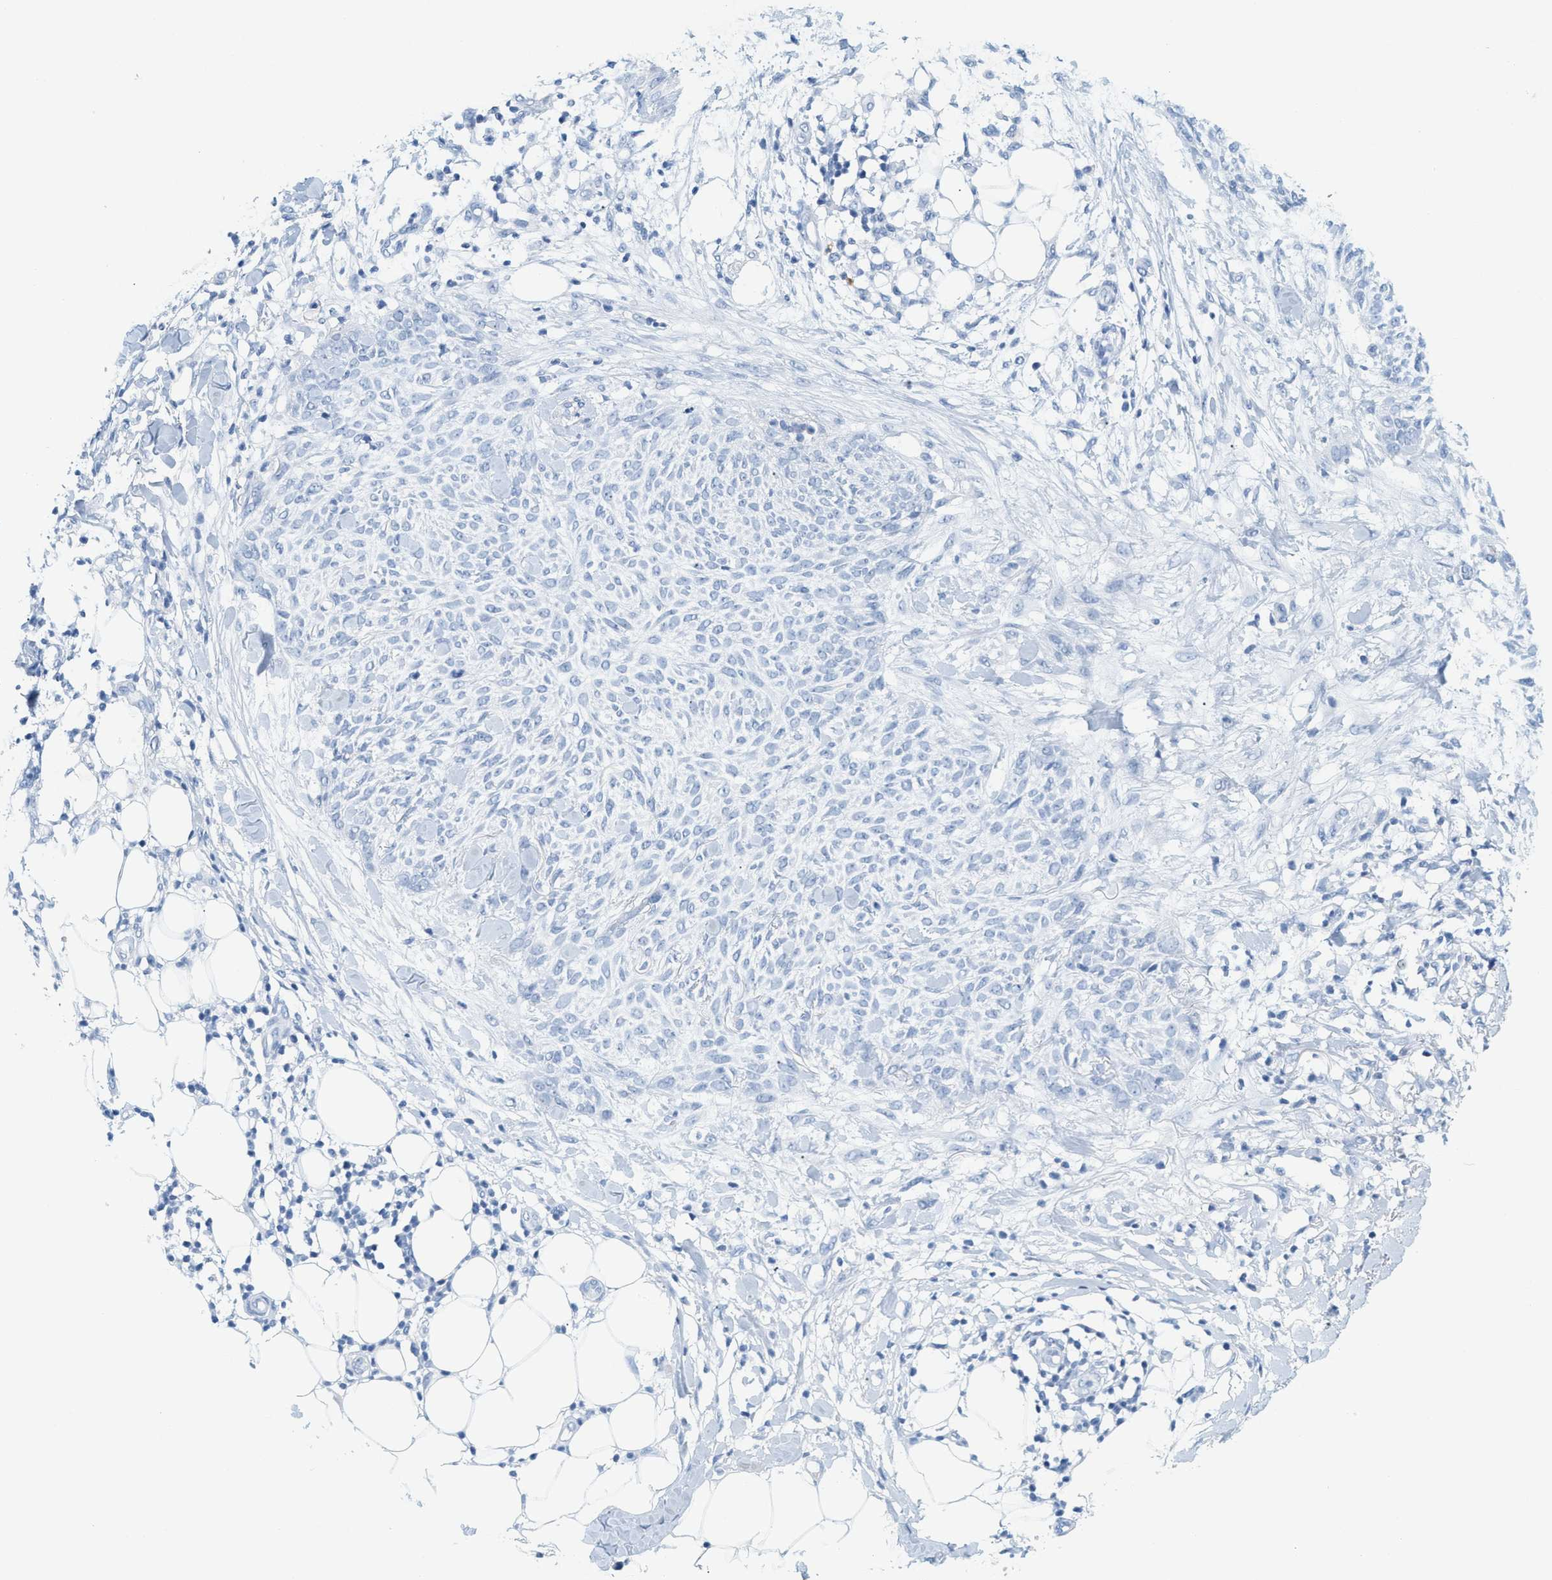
{"staining": {"intensity": "negative", "quantity": "none", "location": "none"}, "tissue": "skin cancer", "cell_type": "Tumor cells", "image_type": "cancer", "snomed": [{"axis": "morphology", "description": "Basal cell carcinoma"}, {"axis": "topography", "description": "Skin"}], "caption": "This micrograph is of skin basal cell carcinoma stained with immunohistochemistry (IHC) to label a protein in brown with the nuclei are counter-stained blue. There is no expression in tumor cells. (IHC, brightfield microscopy, high magnification).", "gene": "LCN2", "patient": {"sex": "female", "age": 84}}